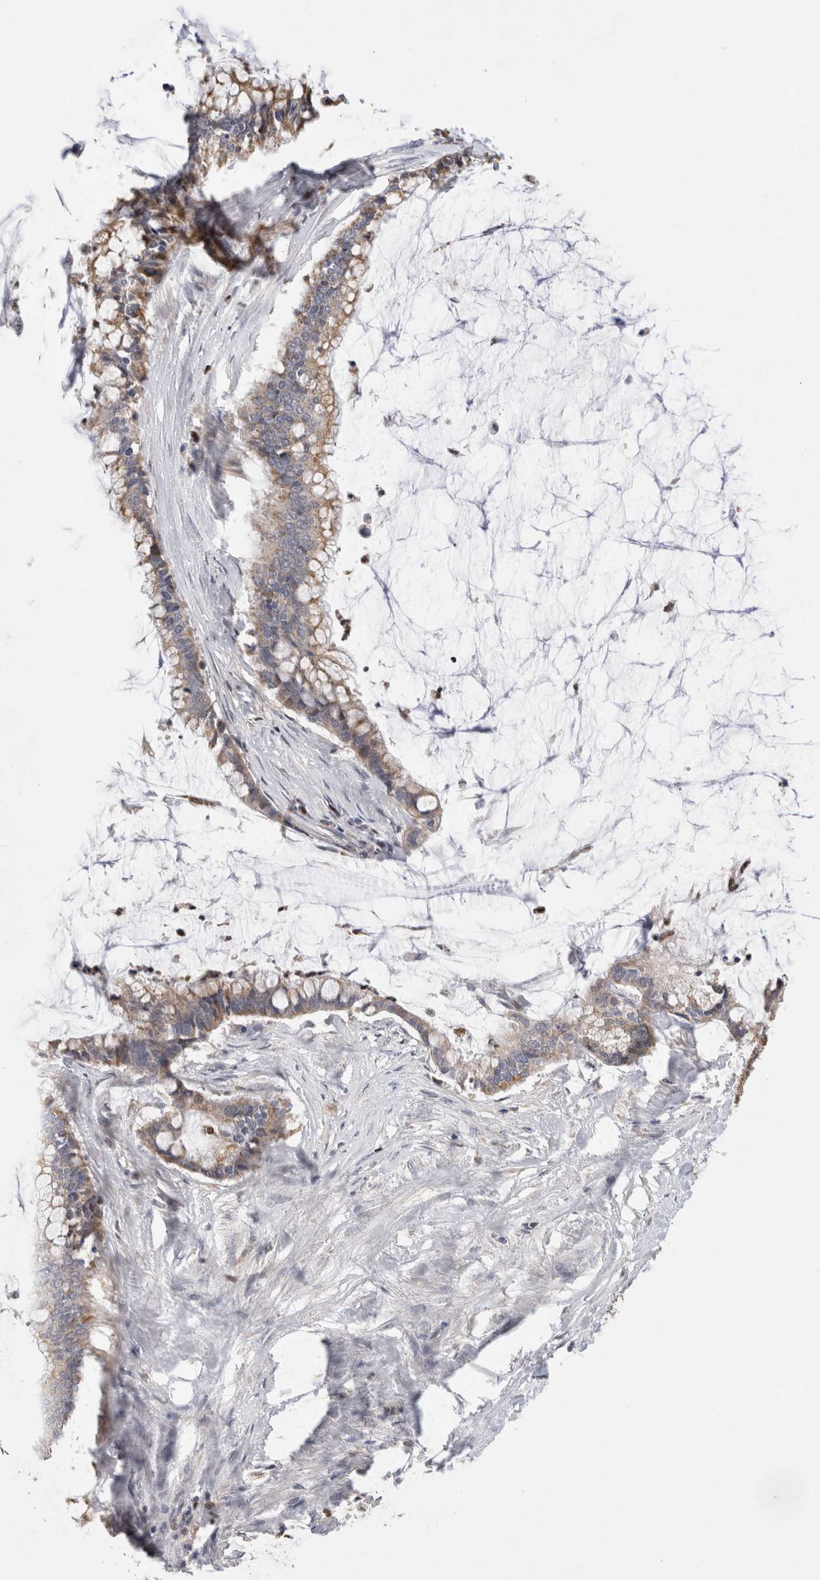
{"staining": {"intensity": "moderate", "quantity": ">75%", "location": "cytoplasmic/membranous"}, "tissue": "pancreatic cancer", "cell_type": "Tumor cells", "image_type": "cancer", "snomed": [{"axis": "morphology", "description": "Adenocarcinoma, NOS"}, {"axis": "topography", "description": "Pancreas"}], "caption": "Protein staining of pancreatic cancer (adenocarcinoma) tissue reveals moderate cytoplasmic/membranous expression in approximately >75% of tumor cells.", "gene": "AGMAT", "patient": {"sex": "male", "age": 41}}